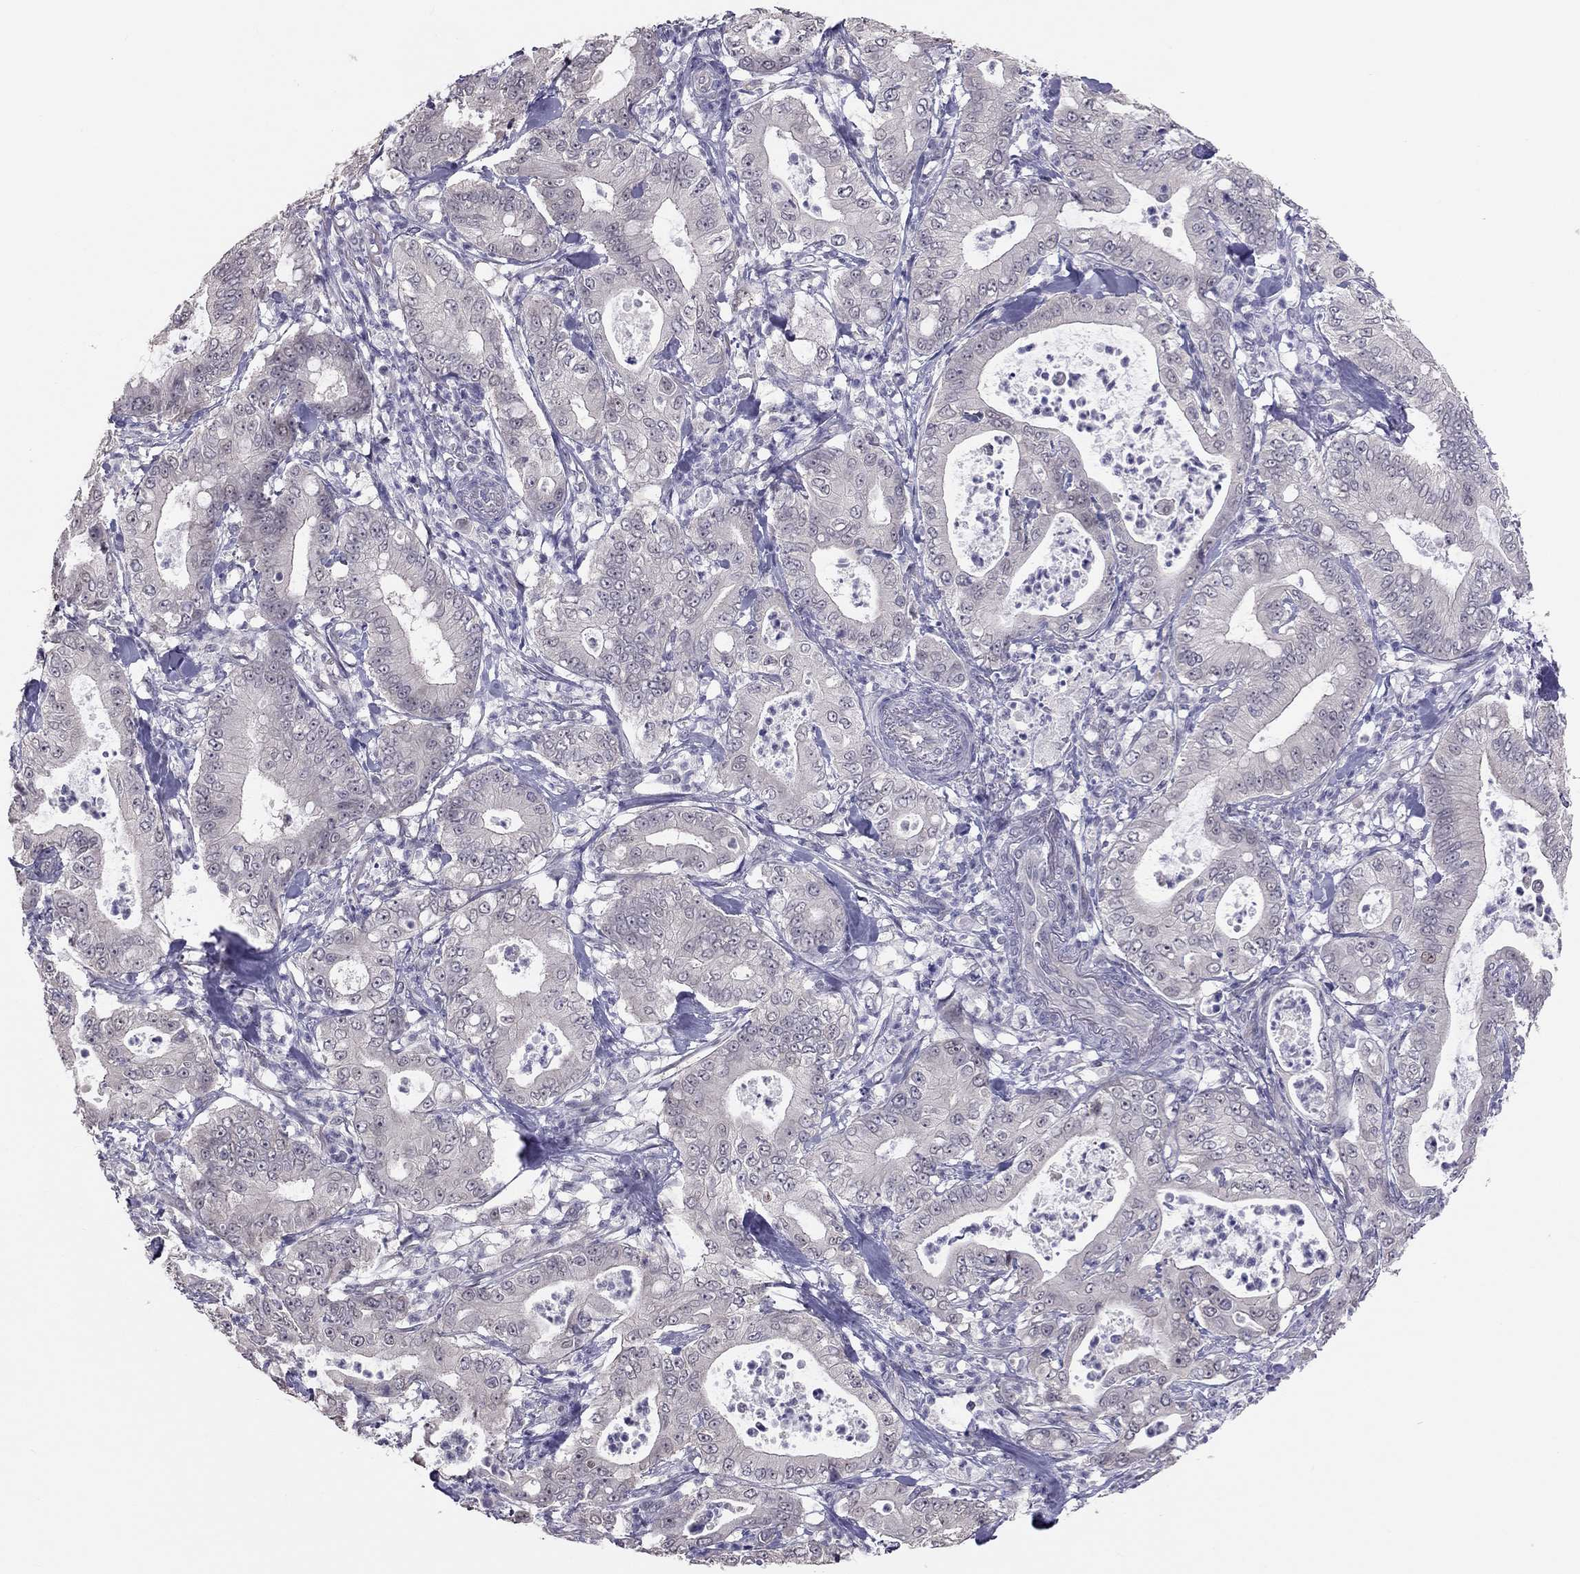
{"staining": {"intensity": "negative", "quantity": "none", "location": "none"}, "tissue": "pancreatic cancer", "cell_type": "Tumor cells", "image_type": "cancer", "snomed": [{"axis": "morphology", "description": "Adenocarcinoma, NOS"}, {"axis": "topography", "description": "Pancreas"}], "caption": "This photomicrograph is of adenocarcinoma (pancreatic) stained with IHC to label a protein in brown with the nuclei are counter-stained blue. There is no staining in tumor cells.", "gene": "HSF2BP", "patient": {"sex": "male", "age": 71}}